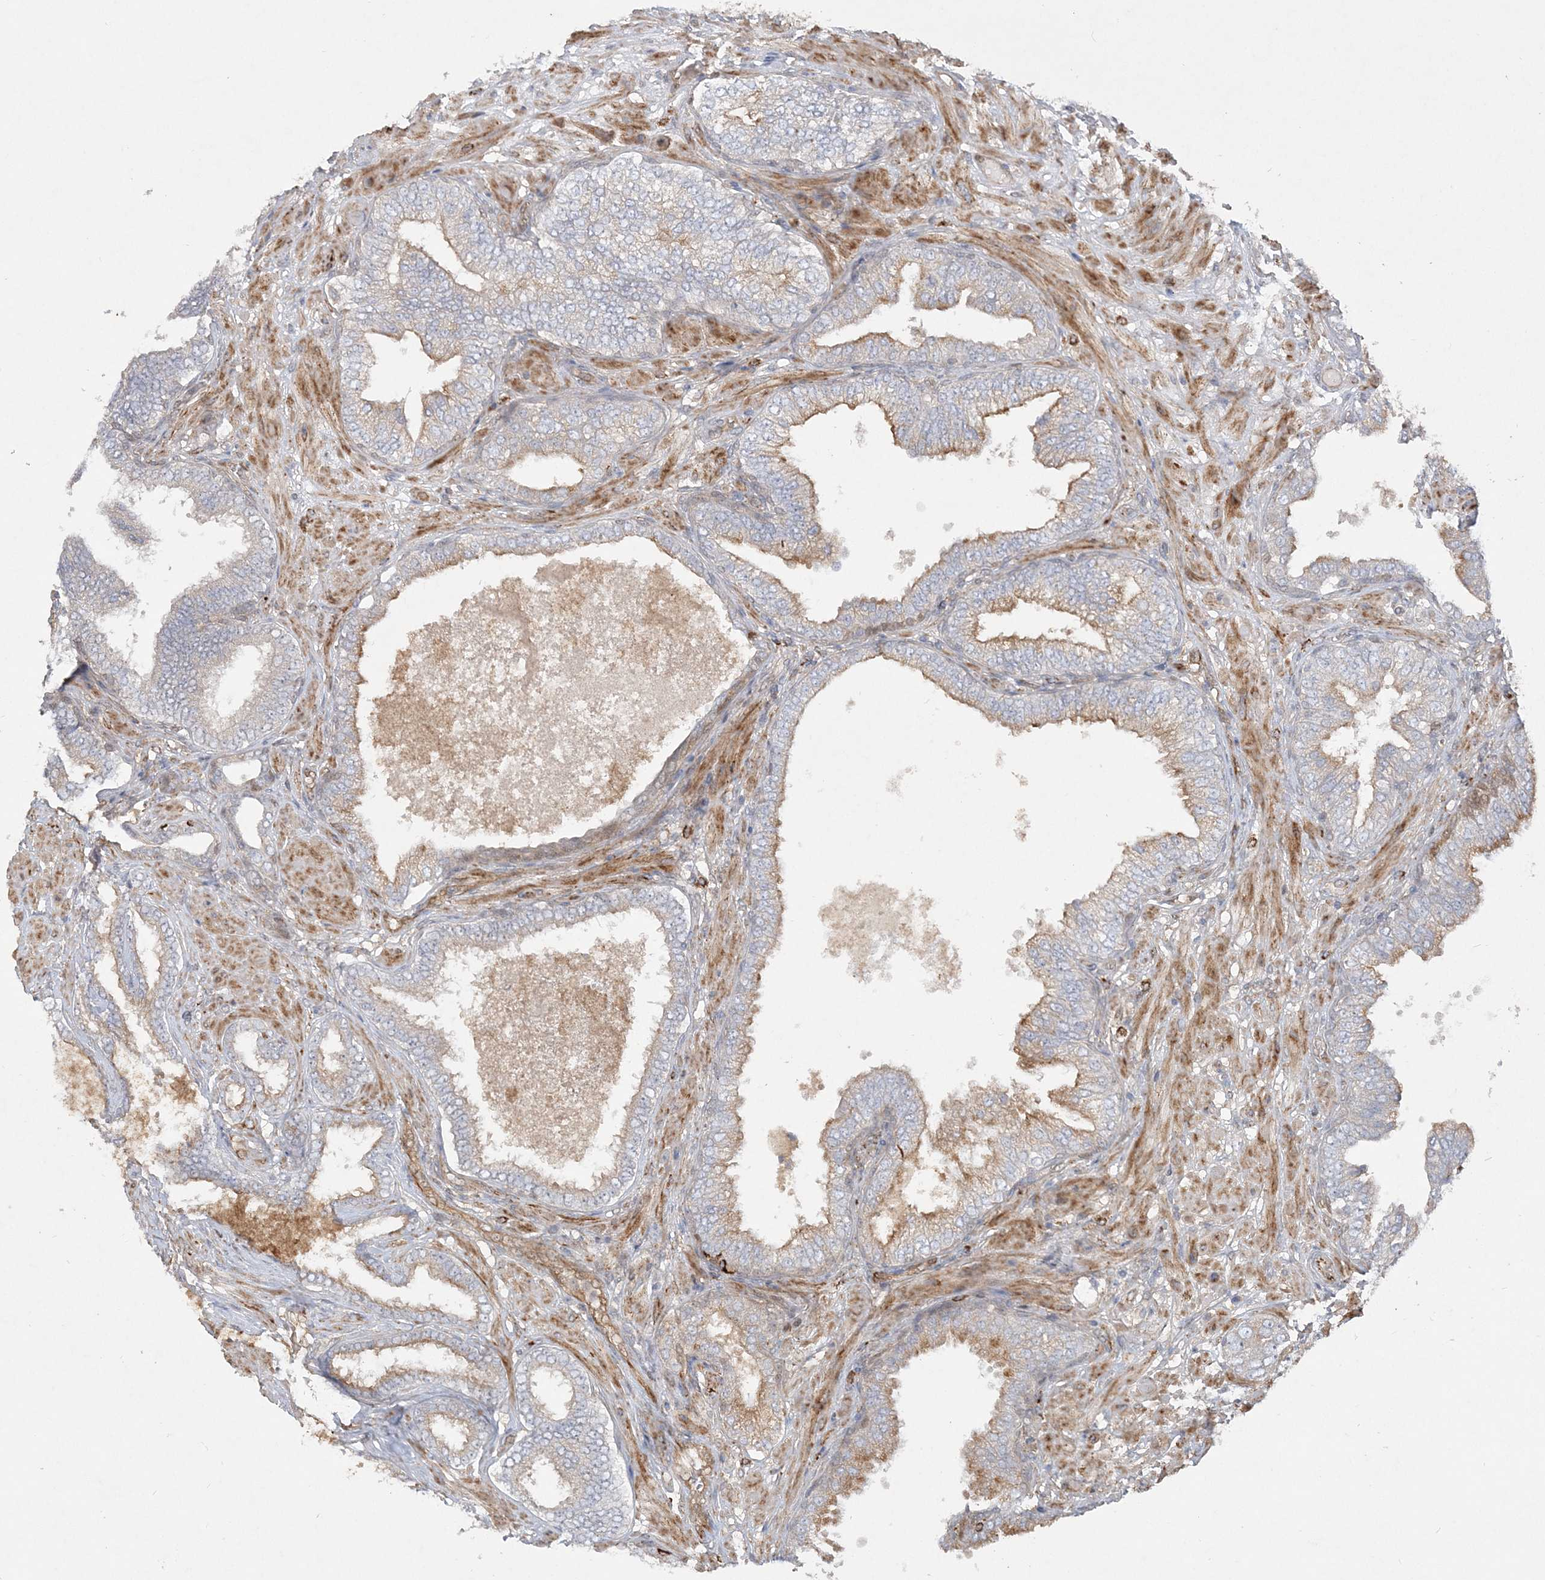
{"staining": {"intensity": "moderate", "quantity": "25%-75%", "location": "cytoplasmic/membranous"}, "tissue": "prostate cancer", "cell_type": "Tumor cells", "image_type": "cancer", "snomed": [{"axis": "morphology", "description": "Adenocarcinoma, High grade"}, {"axis": "topography", "description": "Prostate"}], "caption": "Immunohistochemistry (IHC) of human adenocarcinoma (high-grade) (prostate) displays medium levels of moderate cytoplasmic/membranous positivity in about 25%-75% of tumor cells.", "gene": "INPP1", "patient": {"sex": "male", "age": 59}}